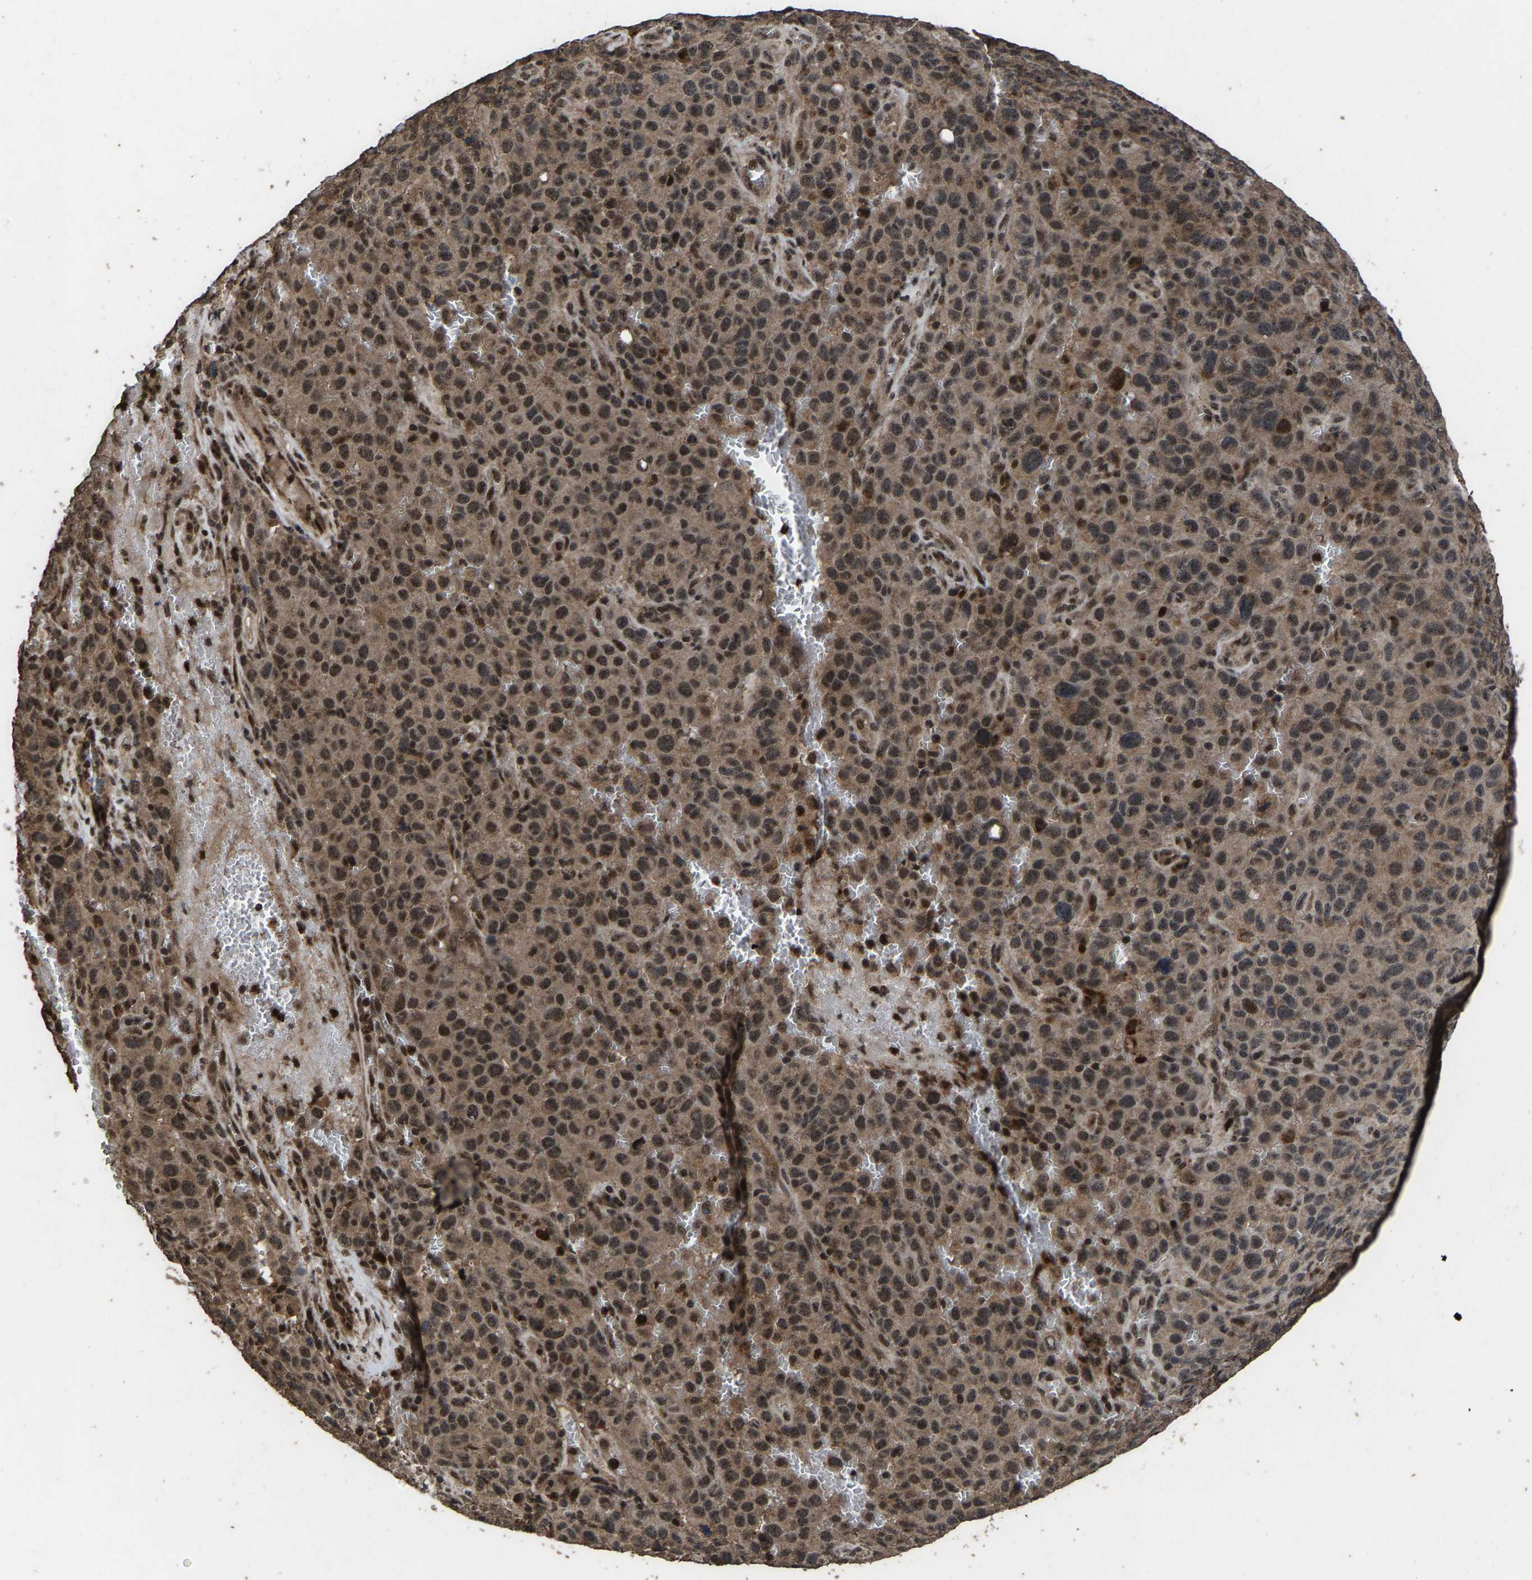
{"staining": {"intensity": "moderate", "quantity": ">75%", "location": "cytoplasmic/membranous,nuclear"}, "tissue": "melanoma", "cell_type": "Tumor cells", "image_type": "cancer", "snomed": [{"axis": "morphology", "description": "Malignant melanoma, NOS"}, {"axis": "topography", "description": "Skin"}], "caption": "Immunohistochemistry (IHC) image of neoplastic tissue: malignant melanoma stained using immunohistochemistry (IHC) demonstrates medium levels of moderate protein expression localized specifically in the cytoplasmic/membranous and nuclear of tumor cells, appearing as a cytoplasmic/membranous and nuclear brown color.", "gene": "HAUS6", "patient": {"sex": "female", "age": 82}}